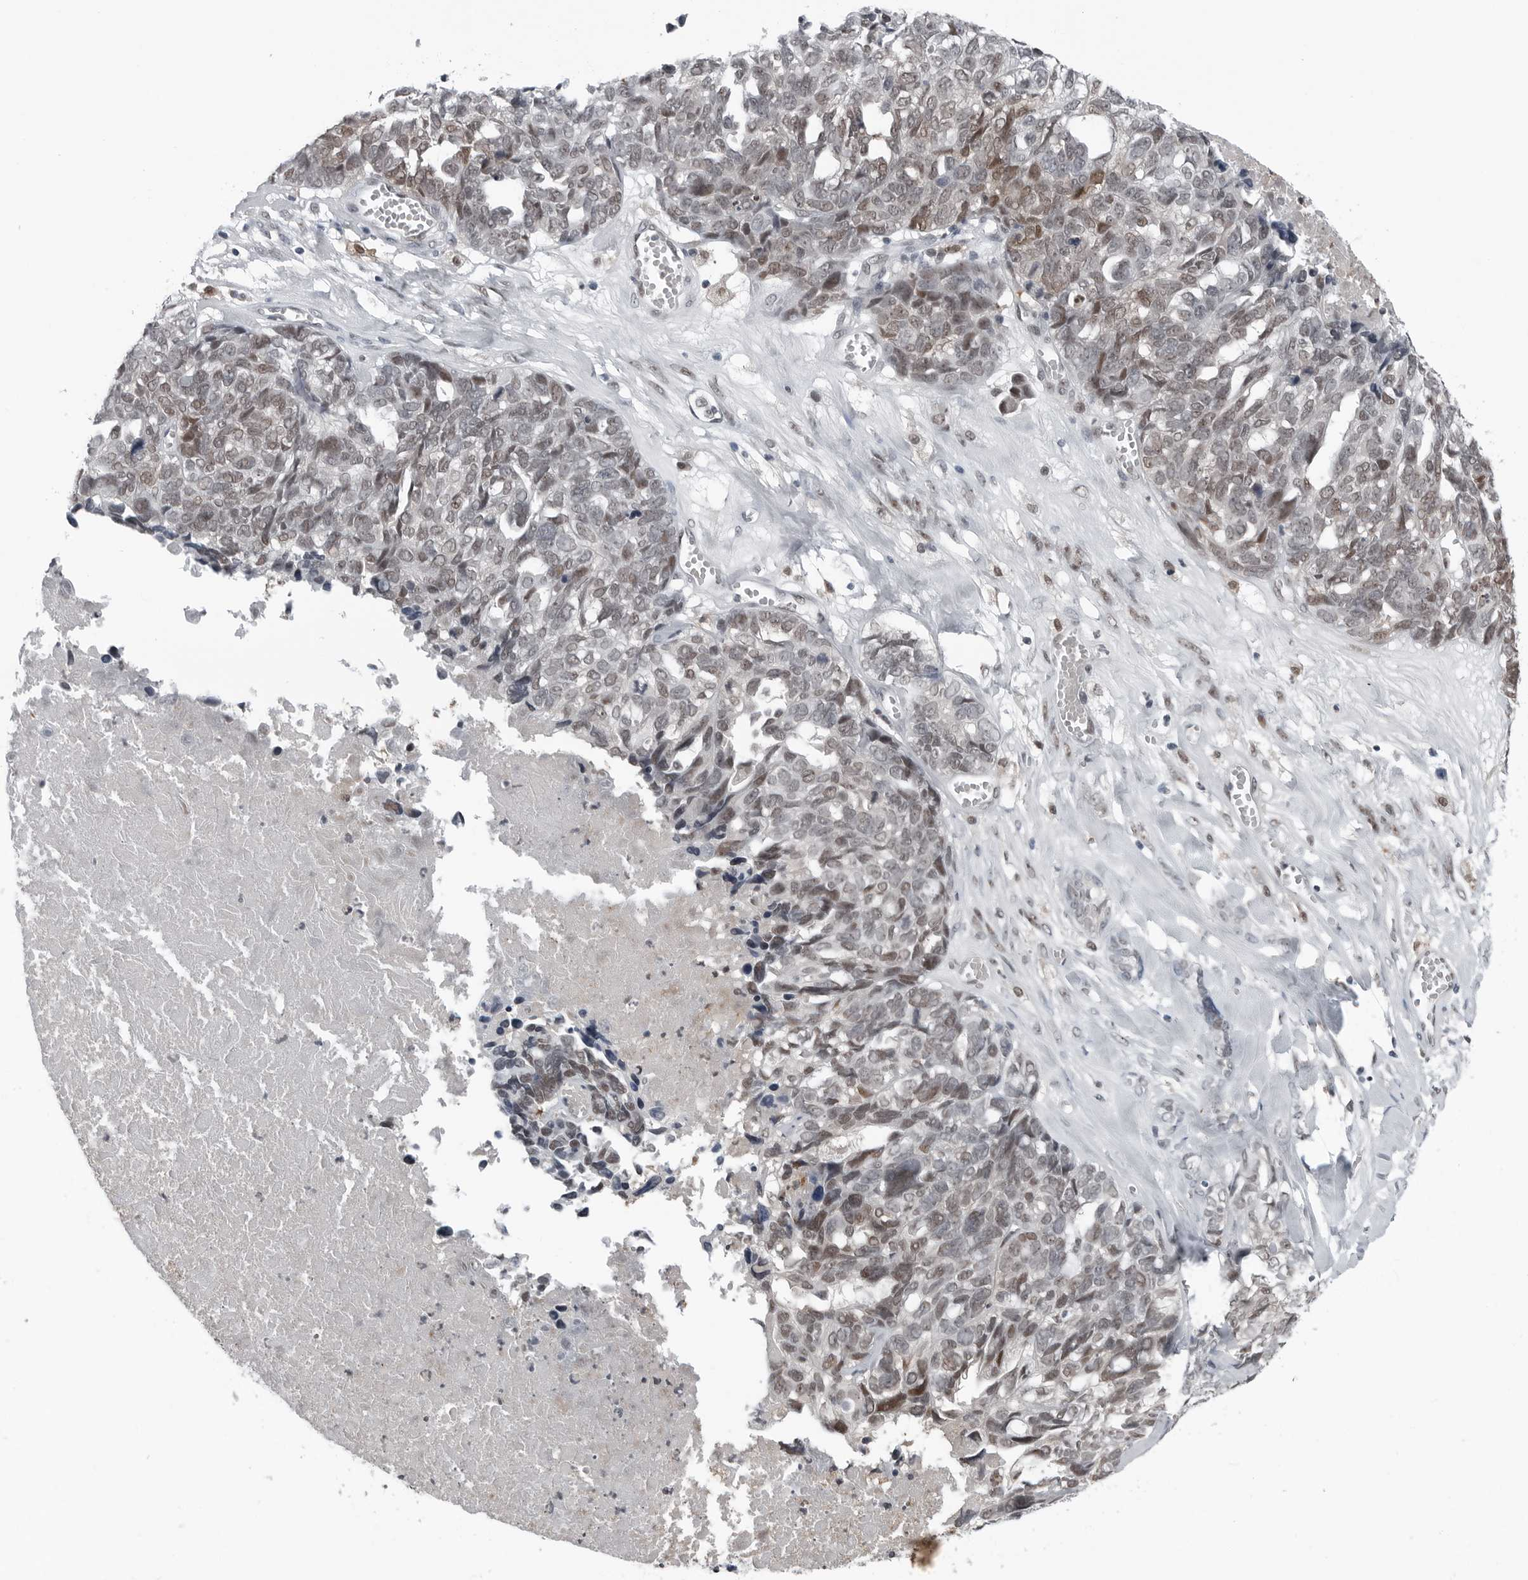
{"staining": {"intensity": "moderate", "quantity": "<25%", "location": "nuclear"}, "tissue": "ovarian cancer", "cell_type": "Tumor cells", "image_type": "cancer", "snomed": [{"axis": "morphology", "description": "Cystadenocarcinoma, serous, NOS"}, {"axis": "topography", "description": "Ovary"}], "caption": "This is an image of immunohistochemistry (IHC) staining of ovarian cancer (serous cystadenocarcinoma), which shows moderate staining in the nuclear of tumor cells.", "gene": "AKR1A1", "patient": {"sex": "female", "age": 79}}